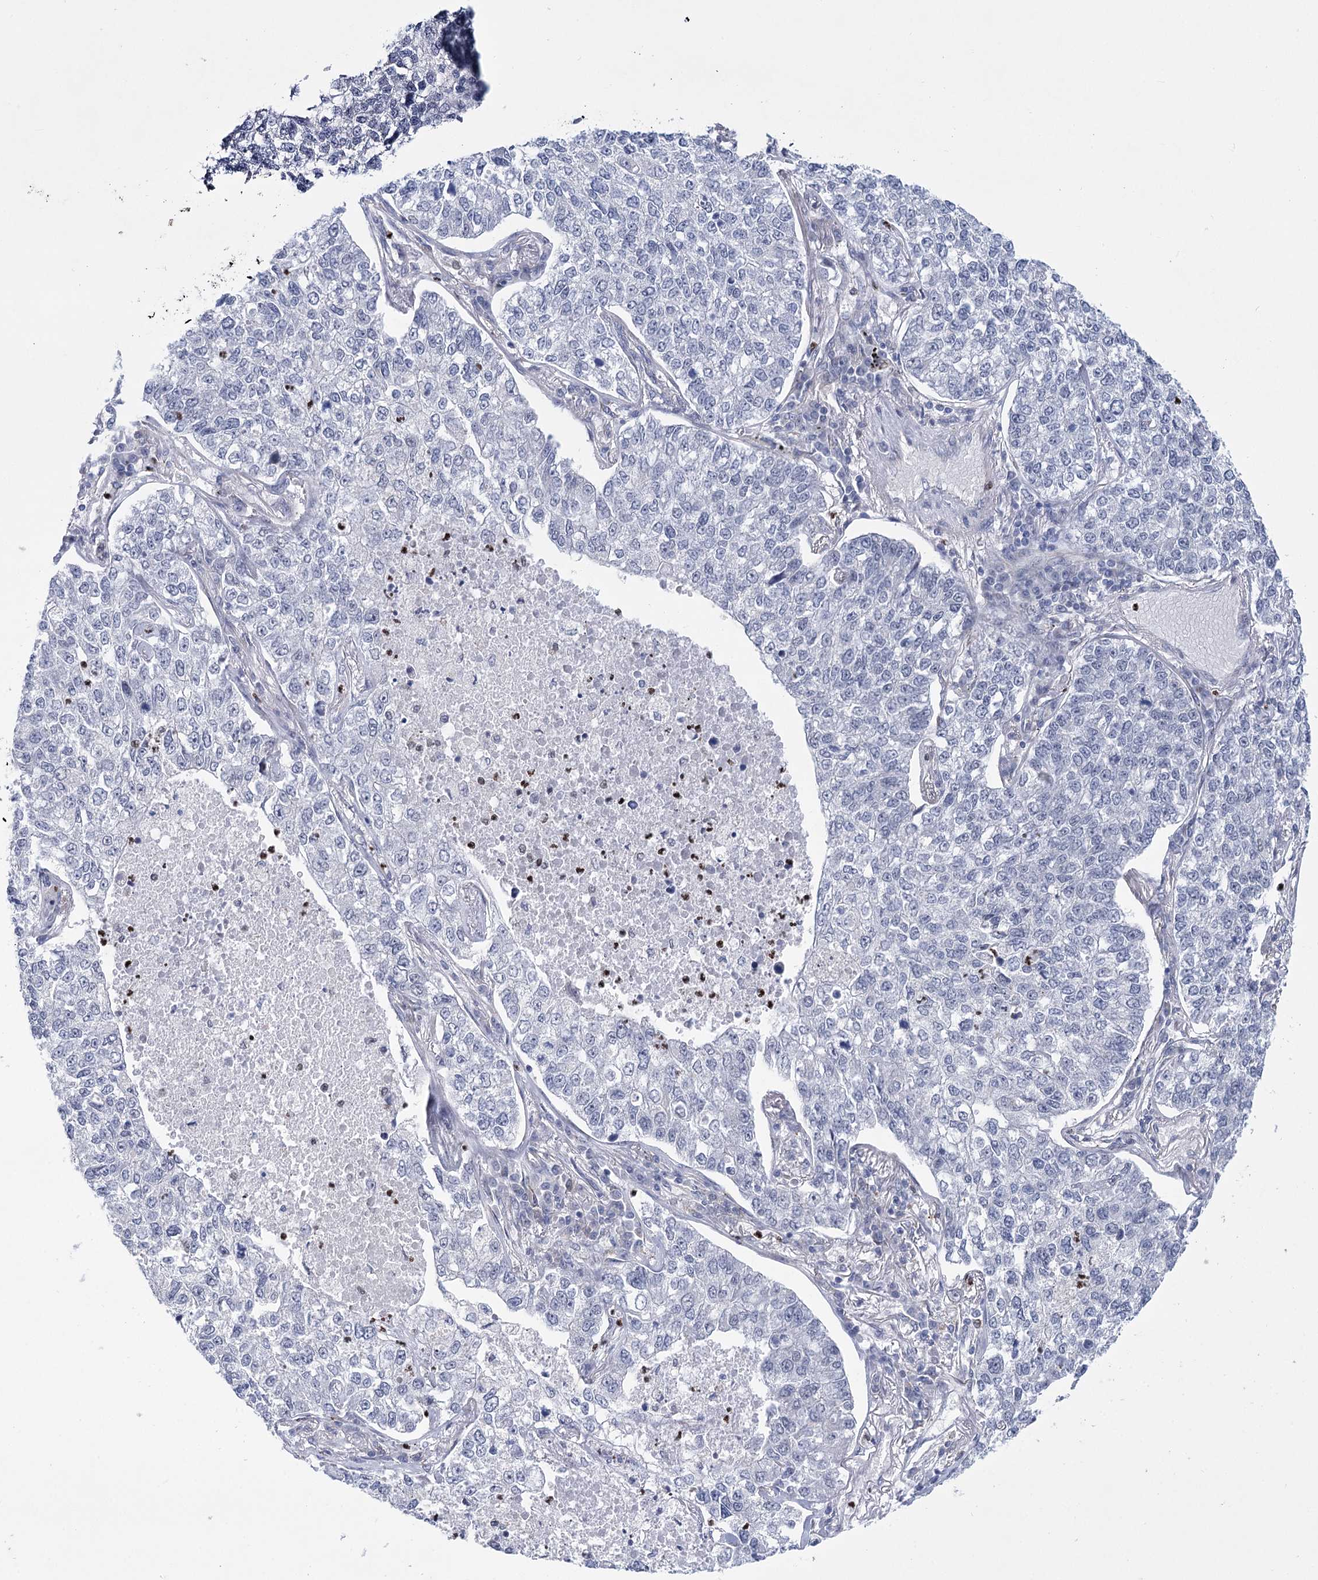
{"staining": {"intensity": "negative", "quantity": "none", "location": "none"}, "tissue": "lung cancer", "cell_type": "Tumor cells", "image_type": "cancer", "snomed": [{"axis": "morphology", "description": "Adenocarcinoma, NOS"}, {"axis": "topography", "description": "Lung"}], "caption": "Immunohistochemistry micrograph of human lung adenocarcinoma stained for a protein (brown), which demonstrates no positivity in tumor cells.", "gene": "THAP6", "patient": {"sex": "male", "age": 49}}